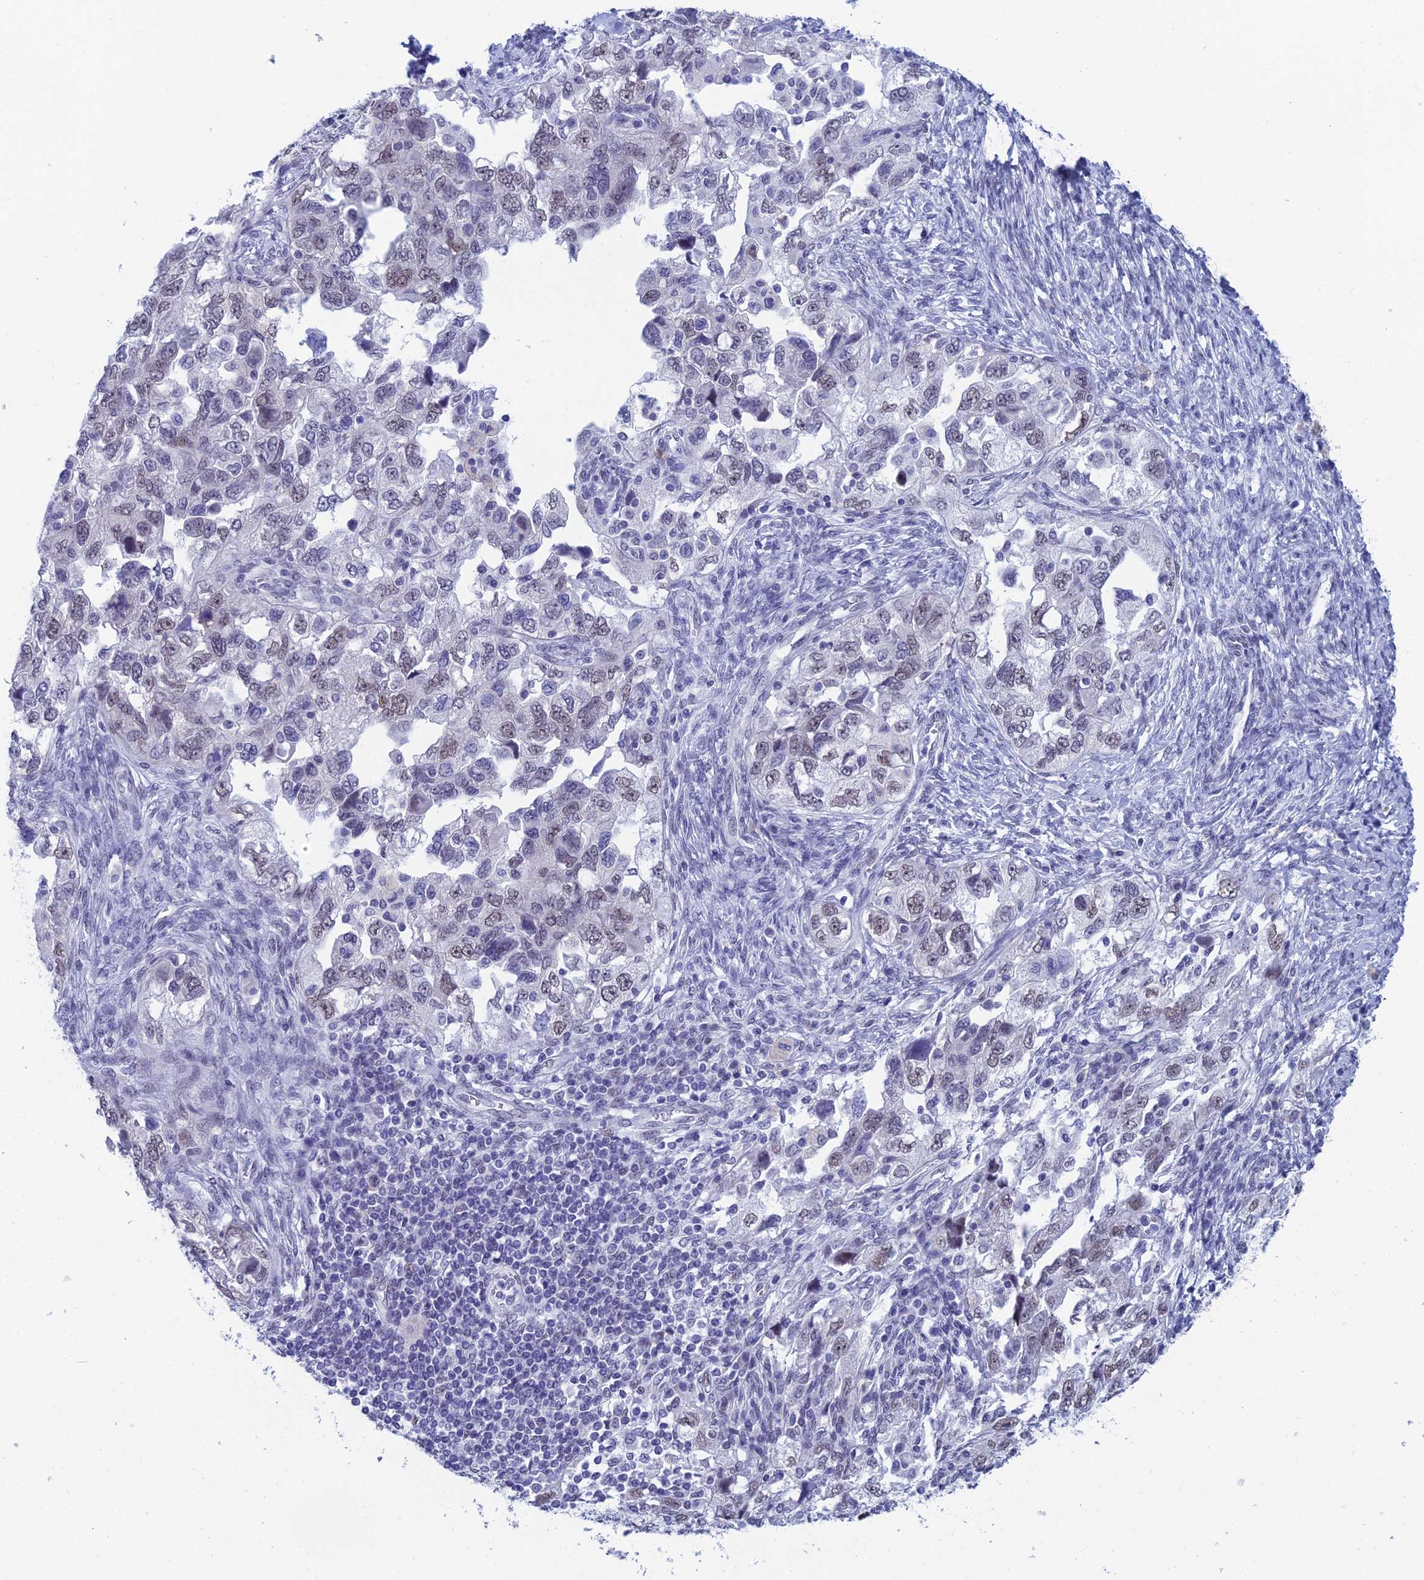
{"staining": {"intensity": "weak", "quantity": "<25%", "location": "nuclear"}, "tissue": "ovarian cancer", "cell_type": "Tumor cells", "image_type": "cancer", "snomed": [{"axis": "morphology", "description": "Carcinoma, NOS"}, {"axis": "morphology", "description": "Cystadenocarcinoma, serous, NOS"}, {"axis": "topography", "description": "Ovary"}], "caption": "Tumor cells show no significant positivity in ovarian cancer (serous cystadenocarcinoma).", "gene": "NABP2", "patient": {"sex": "female", "age": 69}}